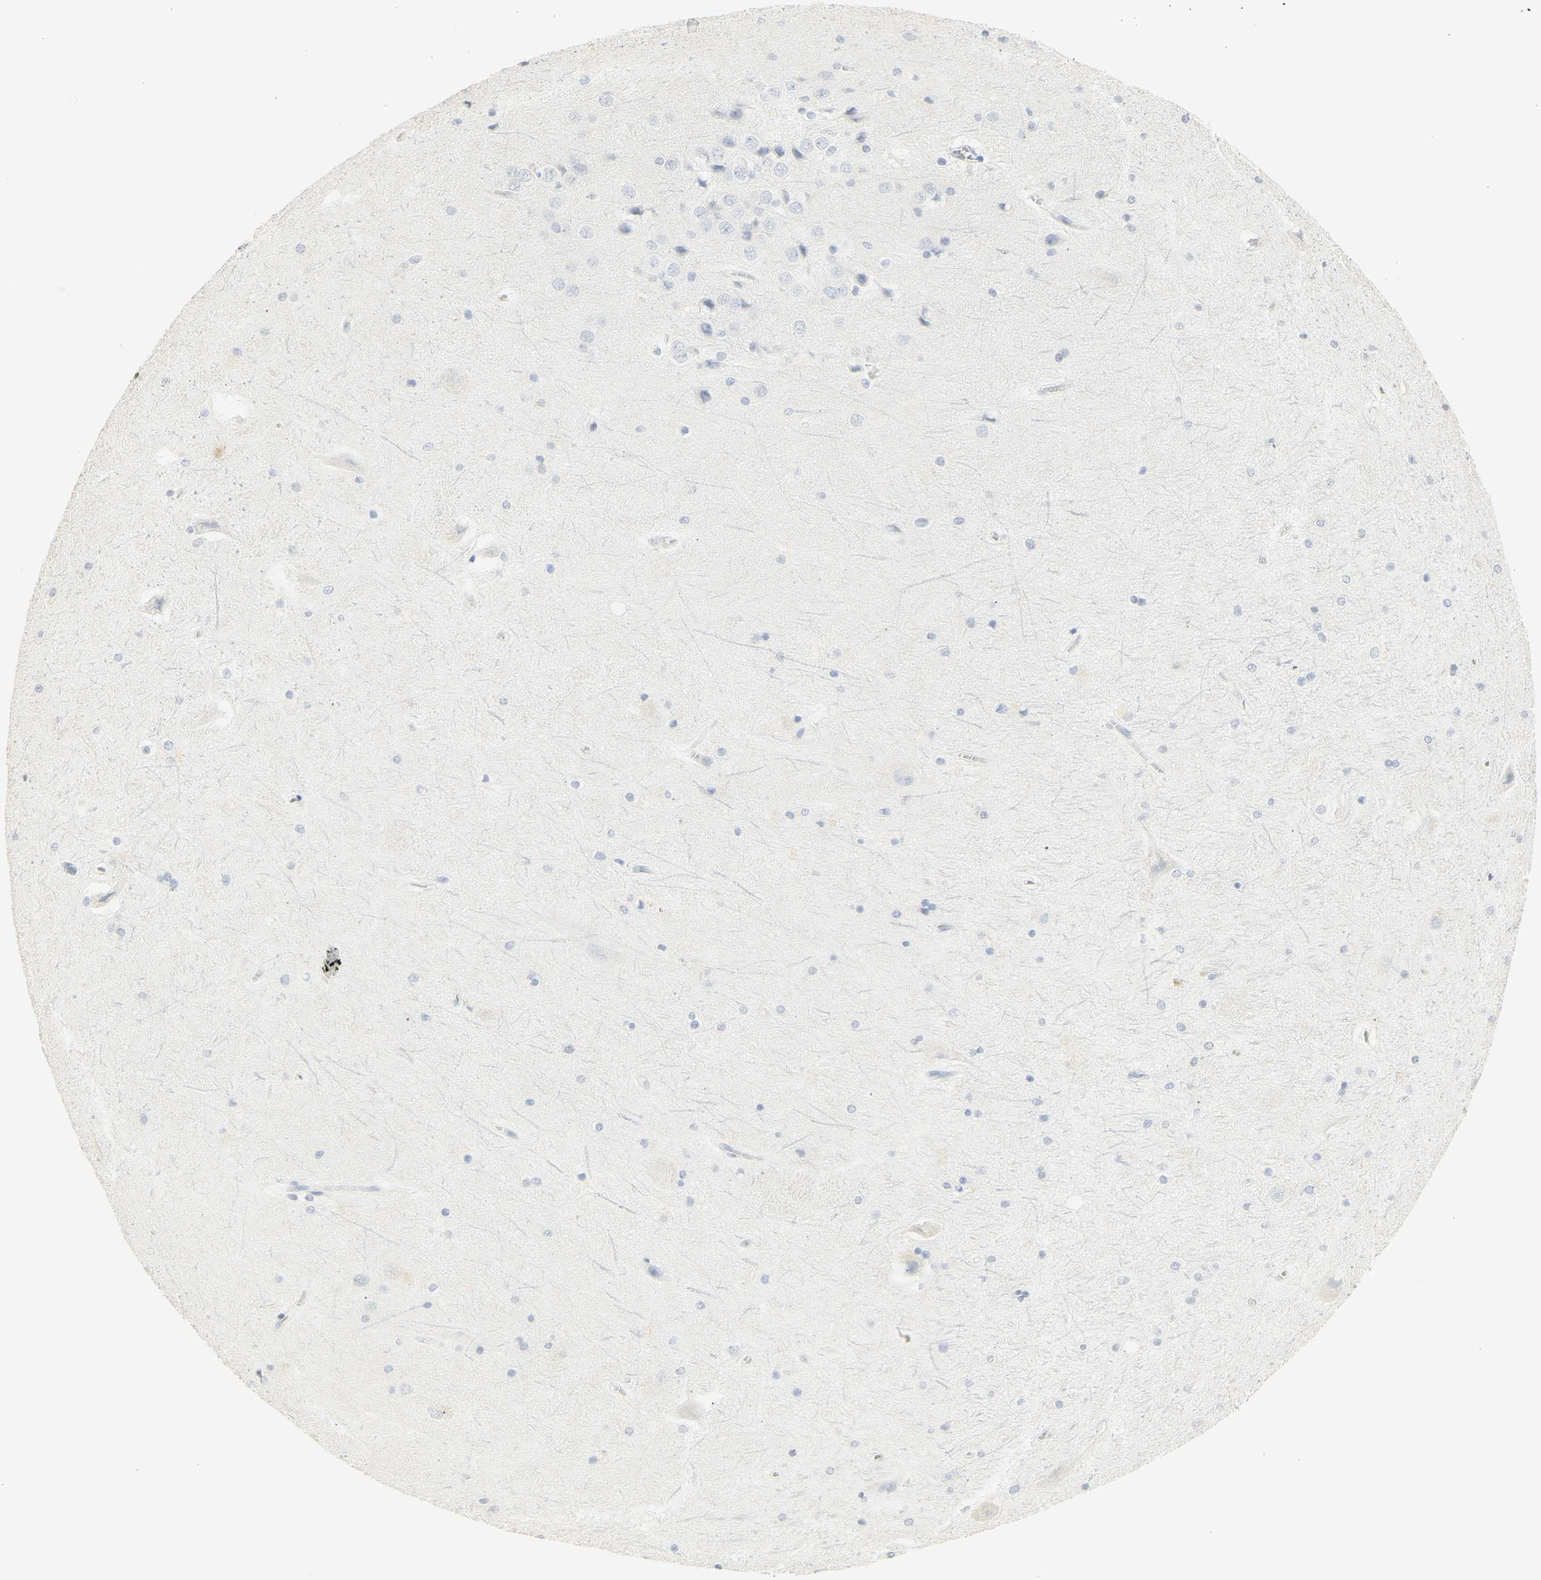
{"staining": {"intensity": "negative", "quantity": "none", "location": "none"}, "tissue": "hippocampus", "cell_type": "Glial cells", "image_type": "normal", "snomed": [{"axis": "morphology", "description": "Normal tissue, NOS"}, {"axis": "topography", "description": "Hippocampus"}], "caption": "DAB immunohistochemical staining of normal hippocampus shows no significant positivity in glial cells.", "gene": "MPO", "patient": {"sex": "female", "age": 19}}